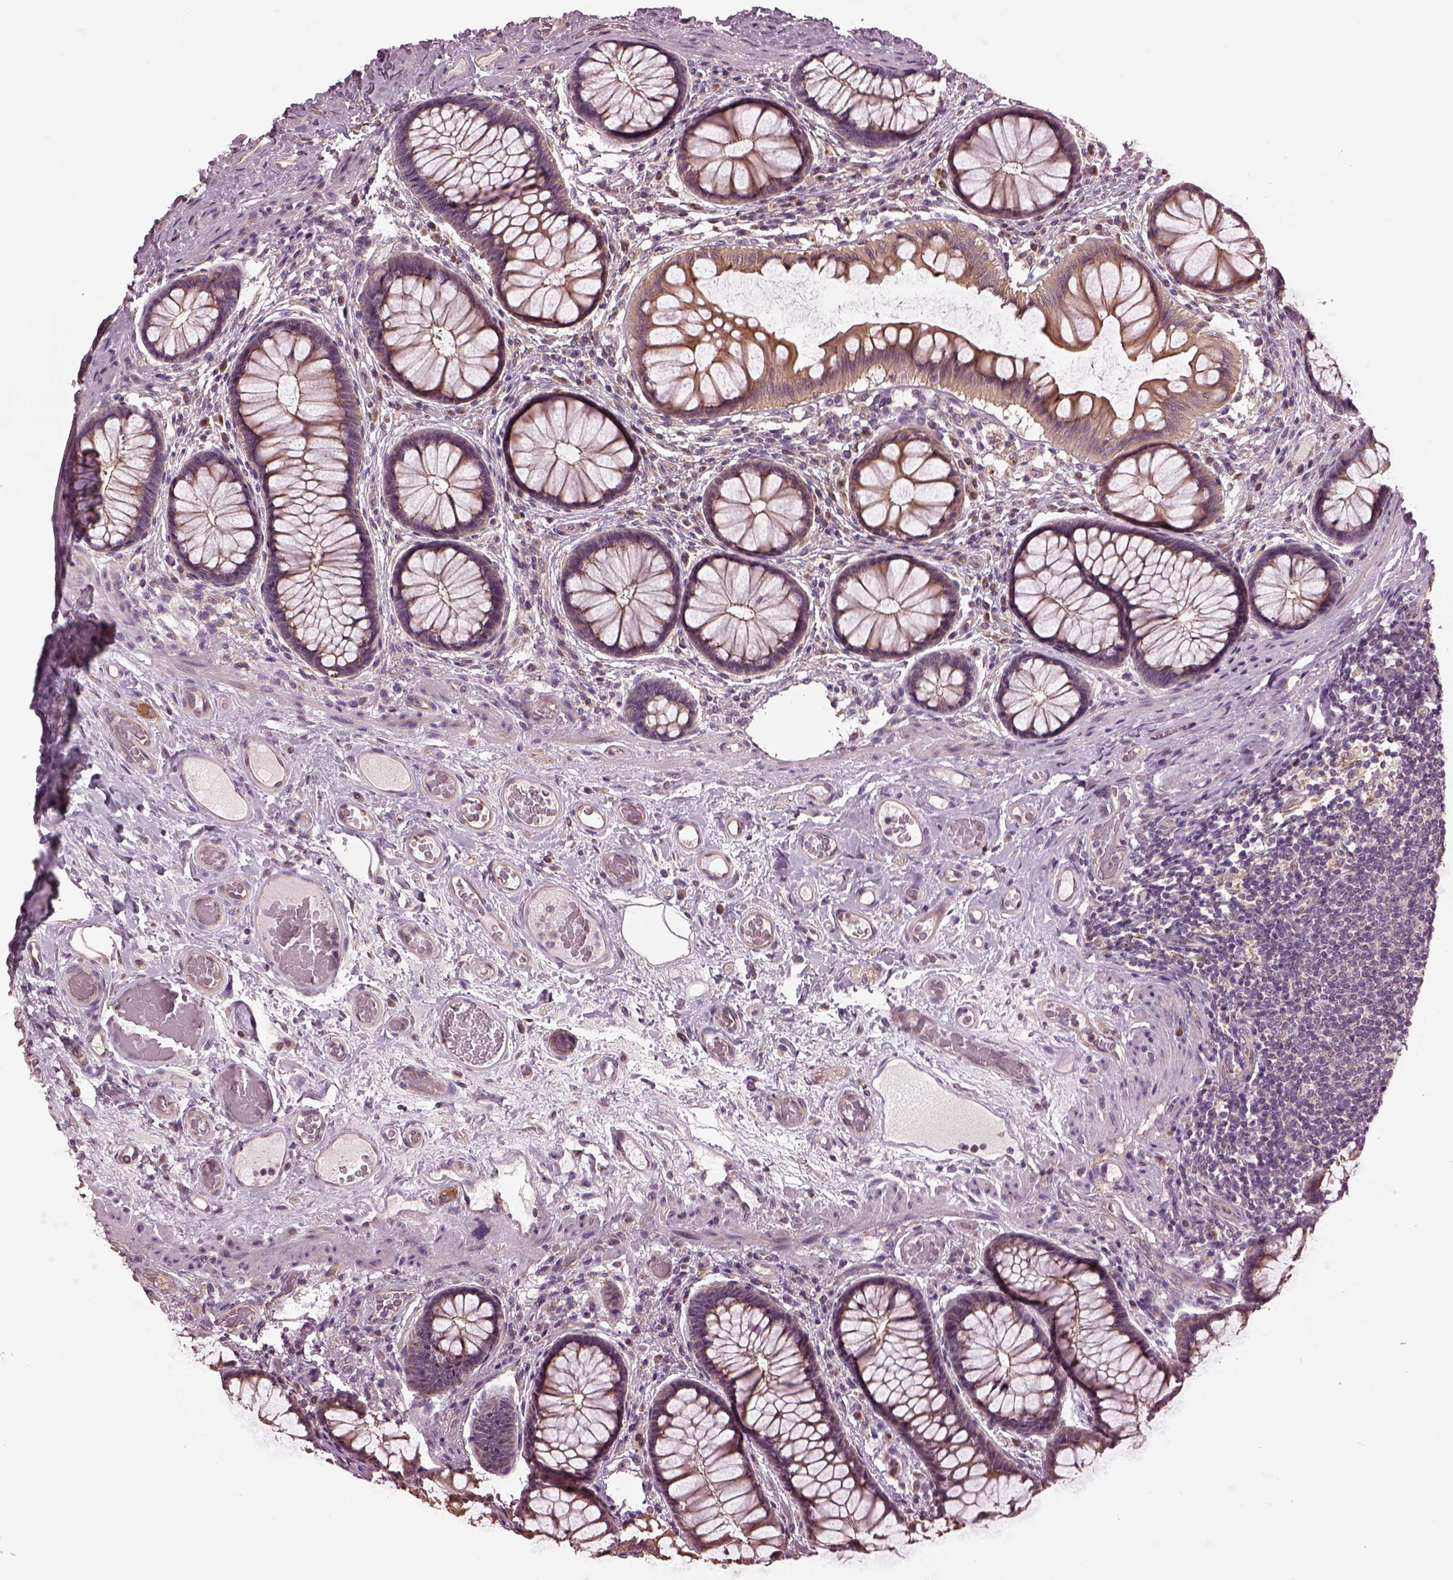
{"staining": {"intensity": "weak", "quantity": "<25%", "location": "cytoplasmic/membranous"}, "tissue": "colon", "cell_type": "Endothelial cells", "image_type": "normal", "snomed": [{"axis": "morphology", "description": "Normal tissue, NOS"}, {"axis": "topography", "description": "Colon"}], "caption": "This is an immunohistochemistry (IHC) histopathology image of unremarkable human colon. There is no expression in endothelial cells.", "gene": "RUFY3", "patient": {"sex": "female", "age": 65}}